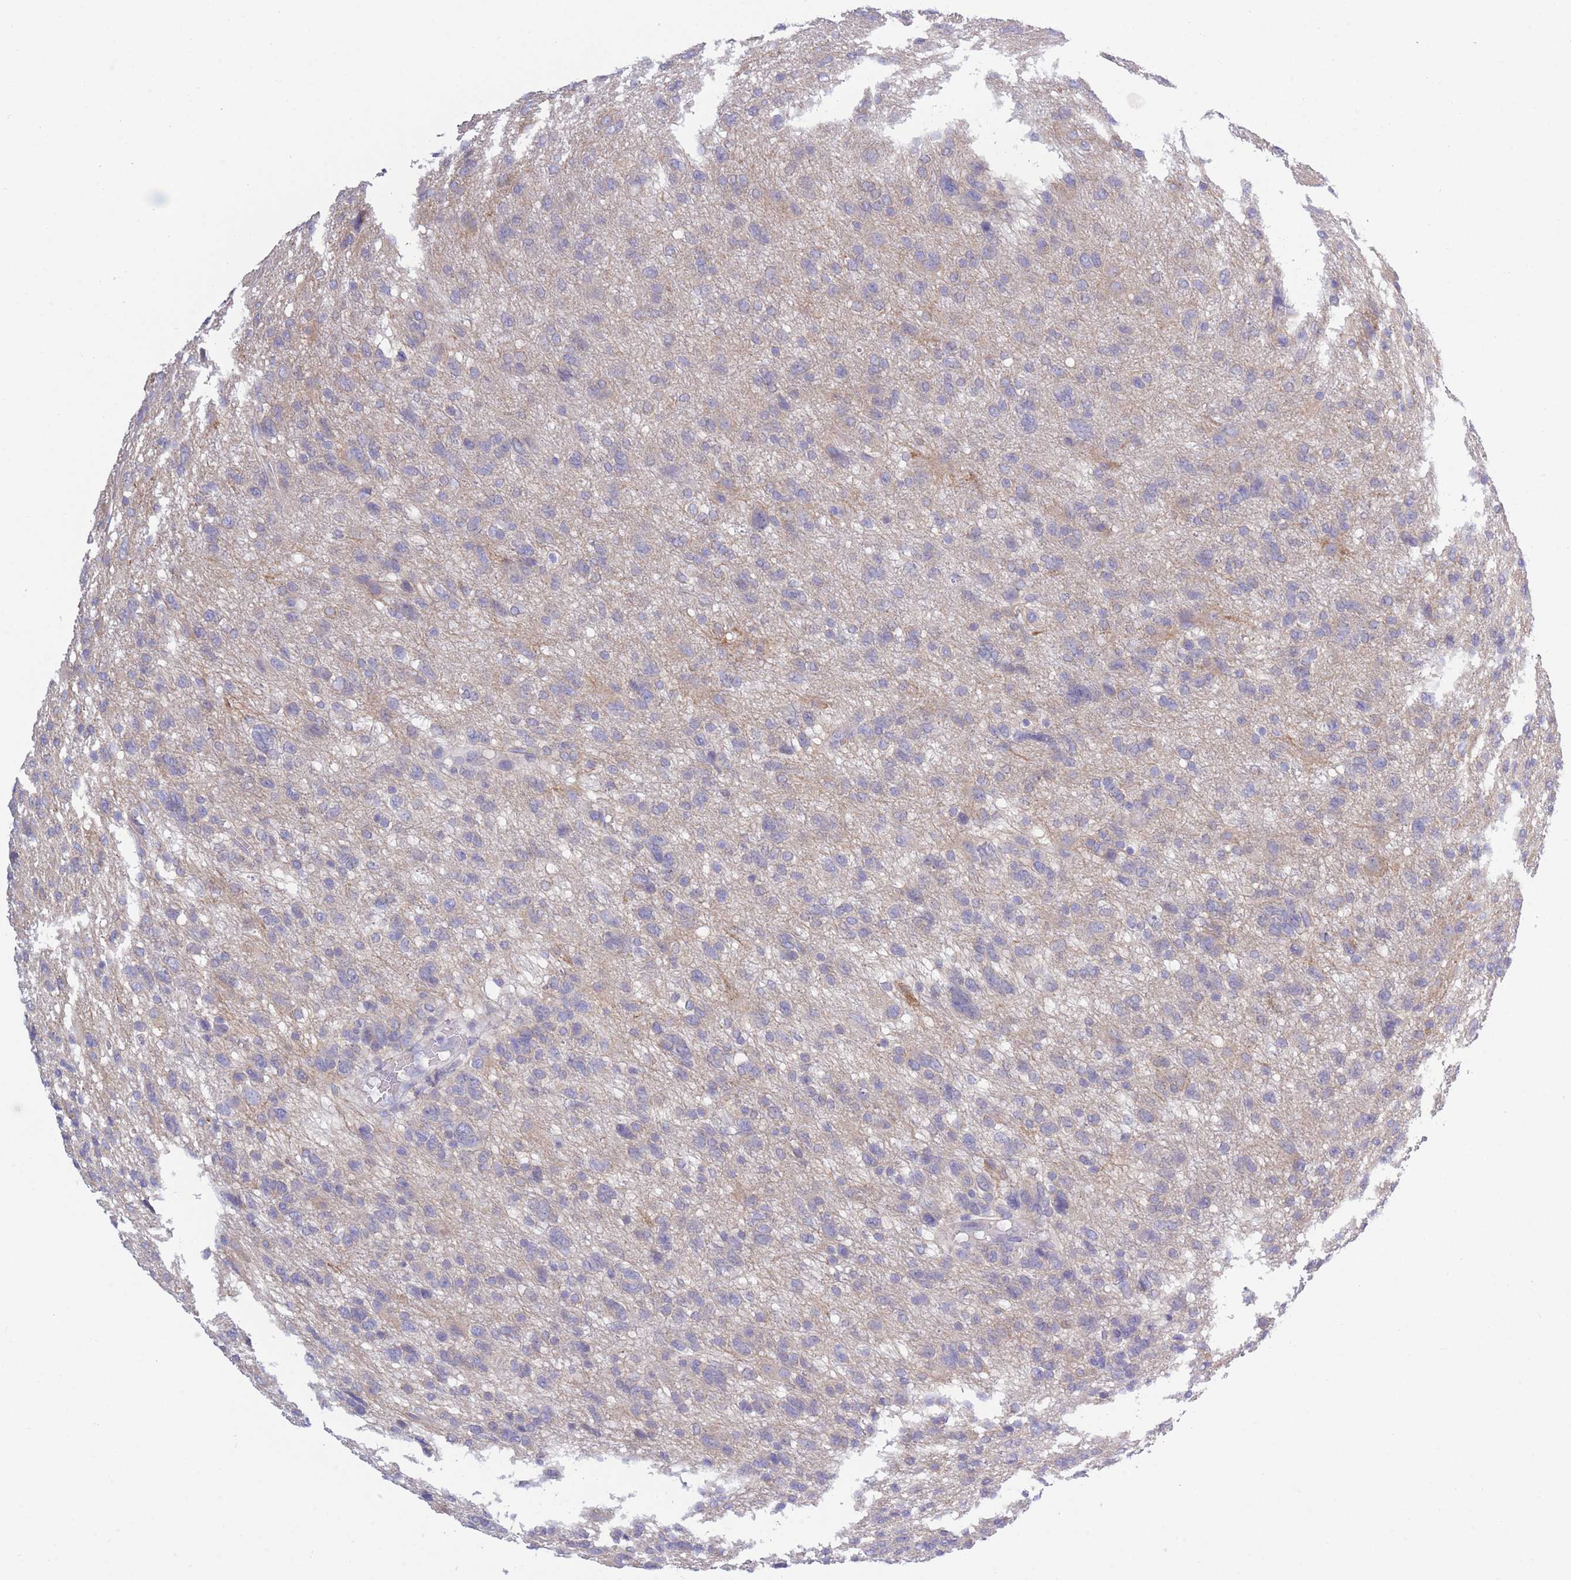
{"staining": {"intensity": "moderate", "quantity": "<25%", "location": "cytoplasmic/membranous"}, "tissue": "glioma", "cell_type": "Tumor cells", "image_type": "cancer", "snomed": [{"axis": "morphology", "description": "Glioma, malignant, High grade"}, {"axis": "topography", "description": "Brain"}], "caption": "This photomicrograph exhibits immunohistochemistry staining of human malignant glioma (high-grade), with low moderate cytoplasmic/membranous staining in about <25% of tumor cells.", "gene": "COPG2", "patient": {"sex": "female", "age": 59}}